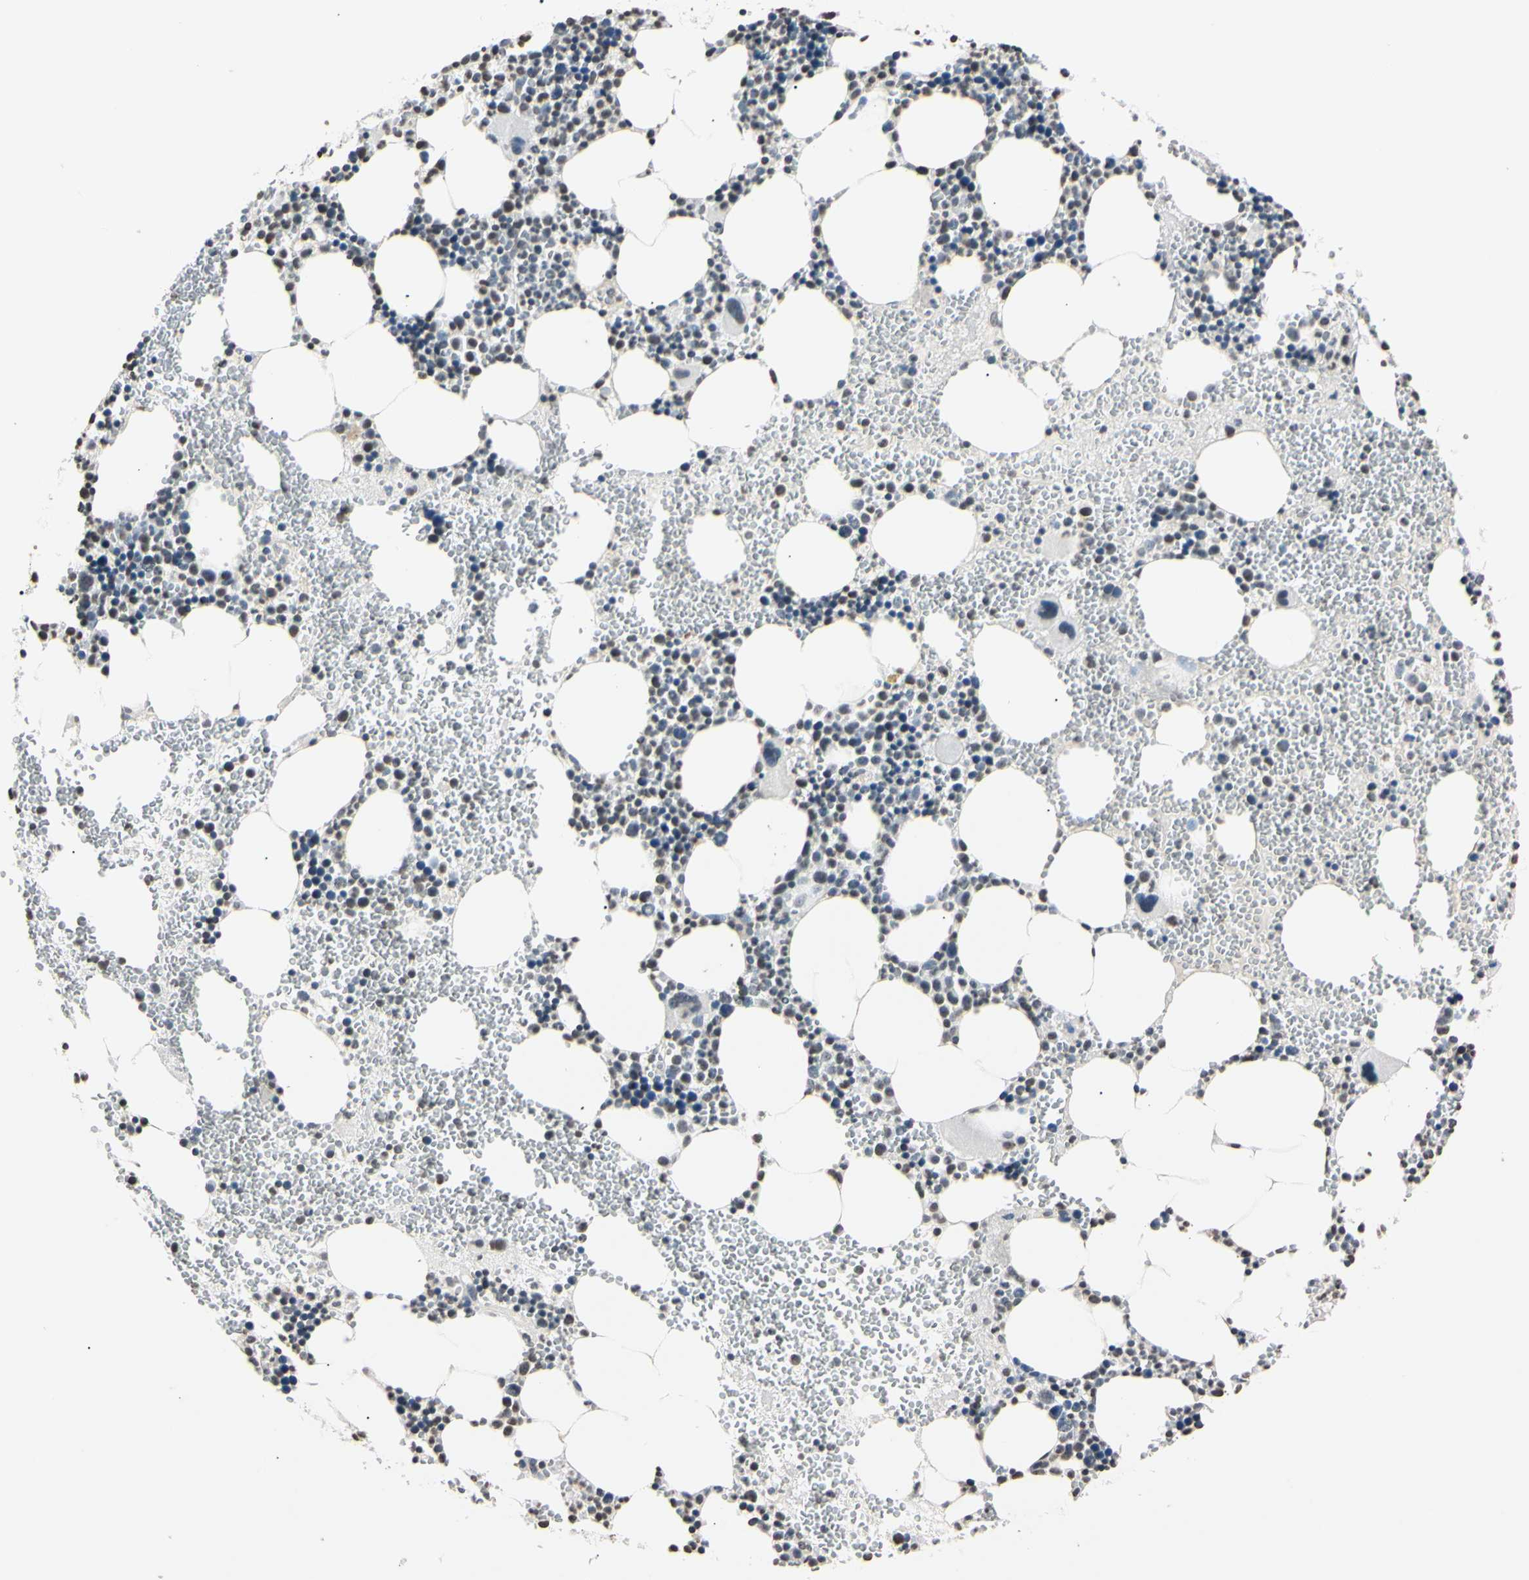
{"staining": {"intensity": "weak", "quantity": "<25%", "location": "nuclear"}, "tissue": "bone marrow", "cell_type": "Hematopoietic cells", "image_type": "normal", "snomed": [{"axis": "morphology", "description": "Normal tissue, NOS"}, {"axis": "morphology", "description": "Inflammation, NOS"}, {"axis": "topography", "description": "Bone marrow"}], "caption": "Human bone marrow stained for a protein using immunohistochemistry (IHC) displays no expression in hematopoietic cells.", "gene": "CDC45", "patient": {"sex": "female", "age": 76}}